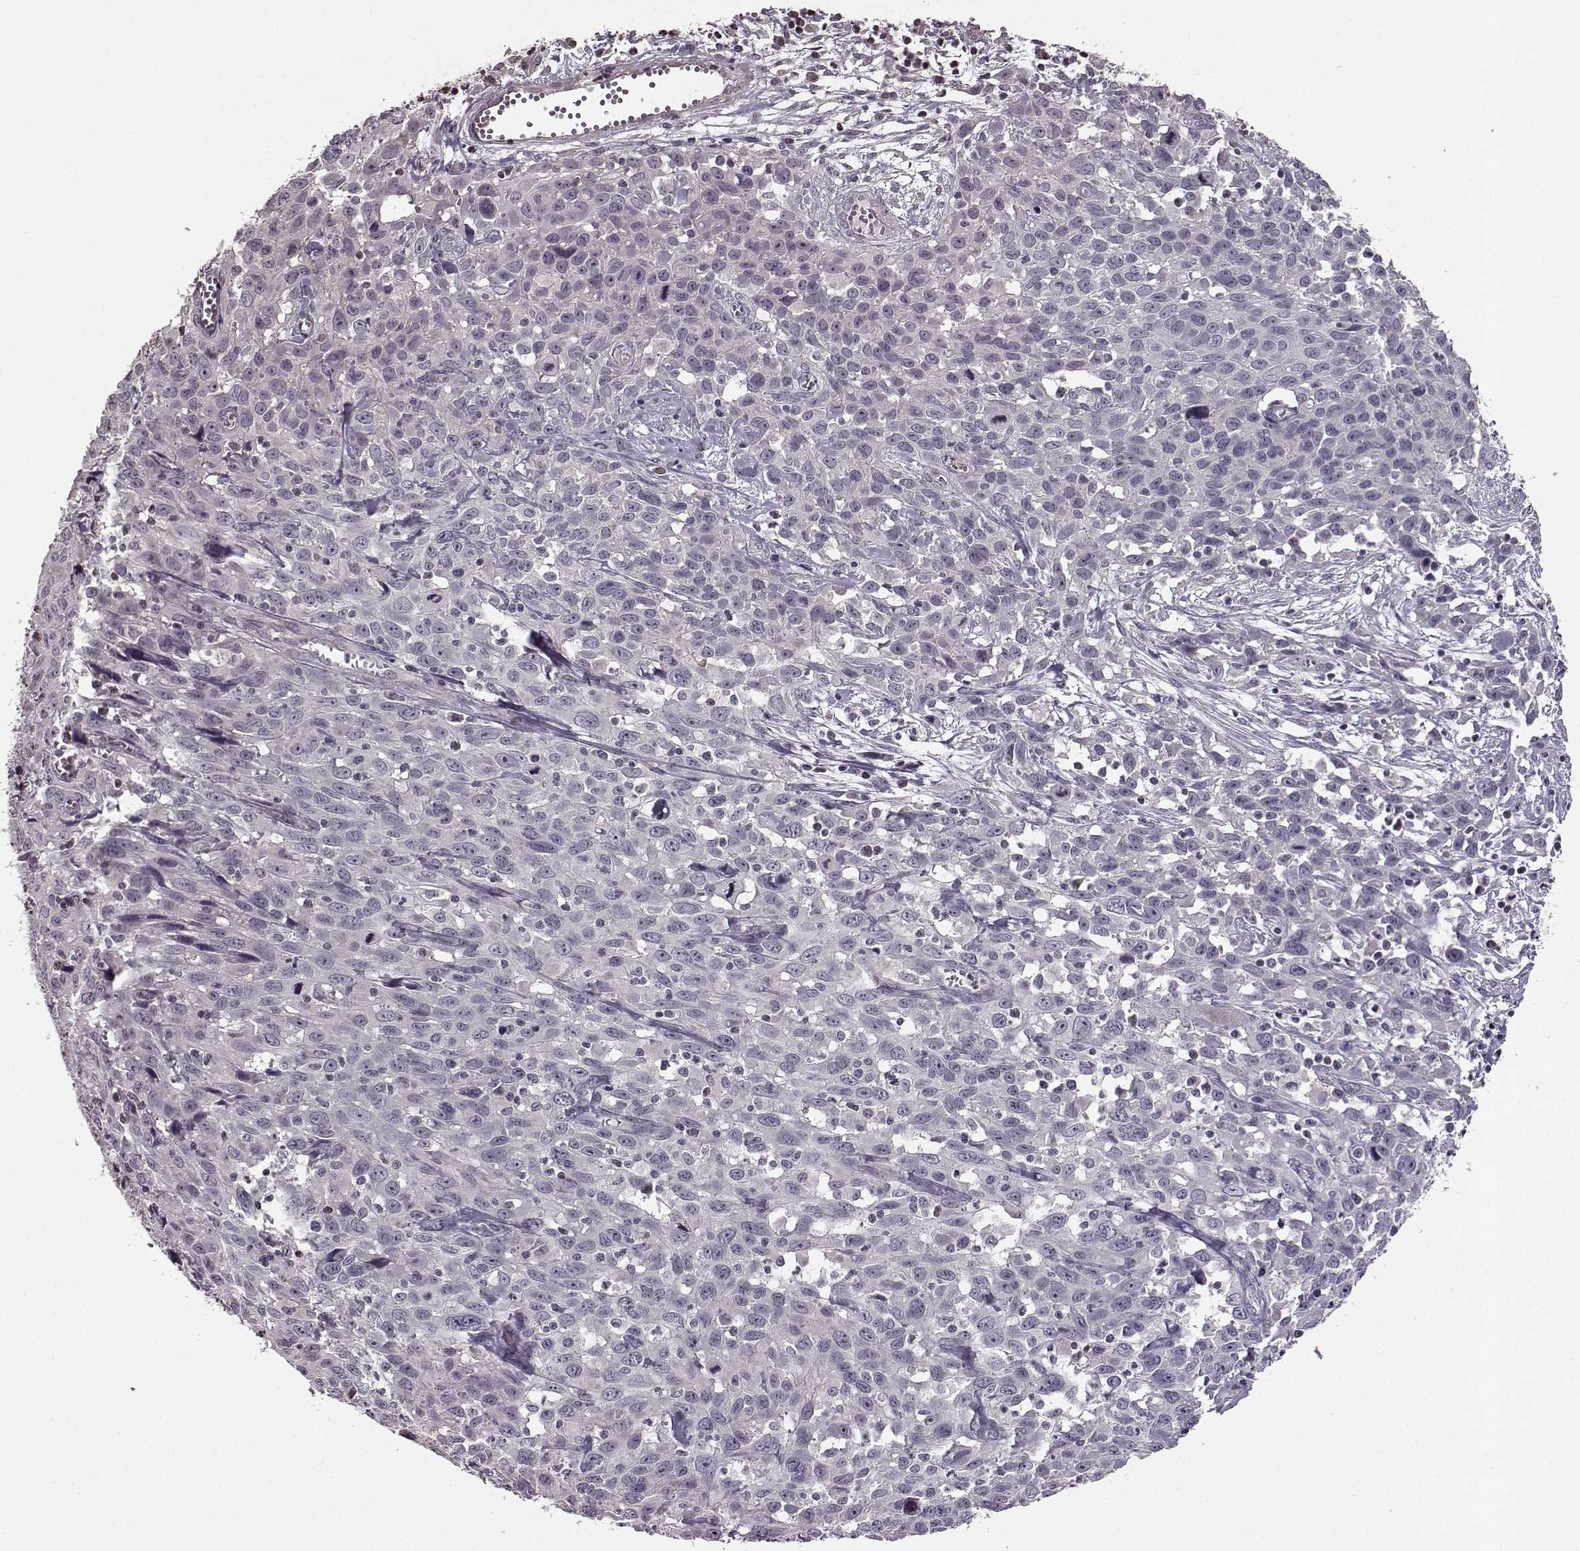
{"staining": {"intensity": "negative", "quantity": "none", "location": "none"}, "tissue": "cervical cancer", "cell_type": "Tumor cells", "image_type": "cancer", "snomed": [{"axis": "morphology", "description": "Squamous cell carcinoma, NOS"}, {"axis": "topography", "description": "Cervix"}], "caption": "This micrograph is of squamous cell carcinoma (cervical) stained with immunohistochemistry to label a protein in brown with the nuclei are counter-stained blue. There is no staining in tumor cells.", "gene": "FSHB", "patient": {"sex": "female", "age": 38}}